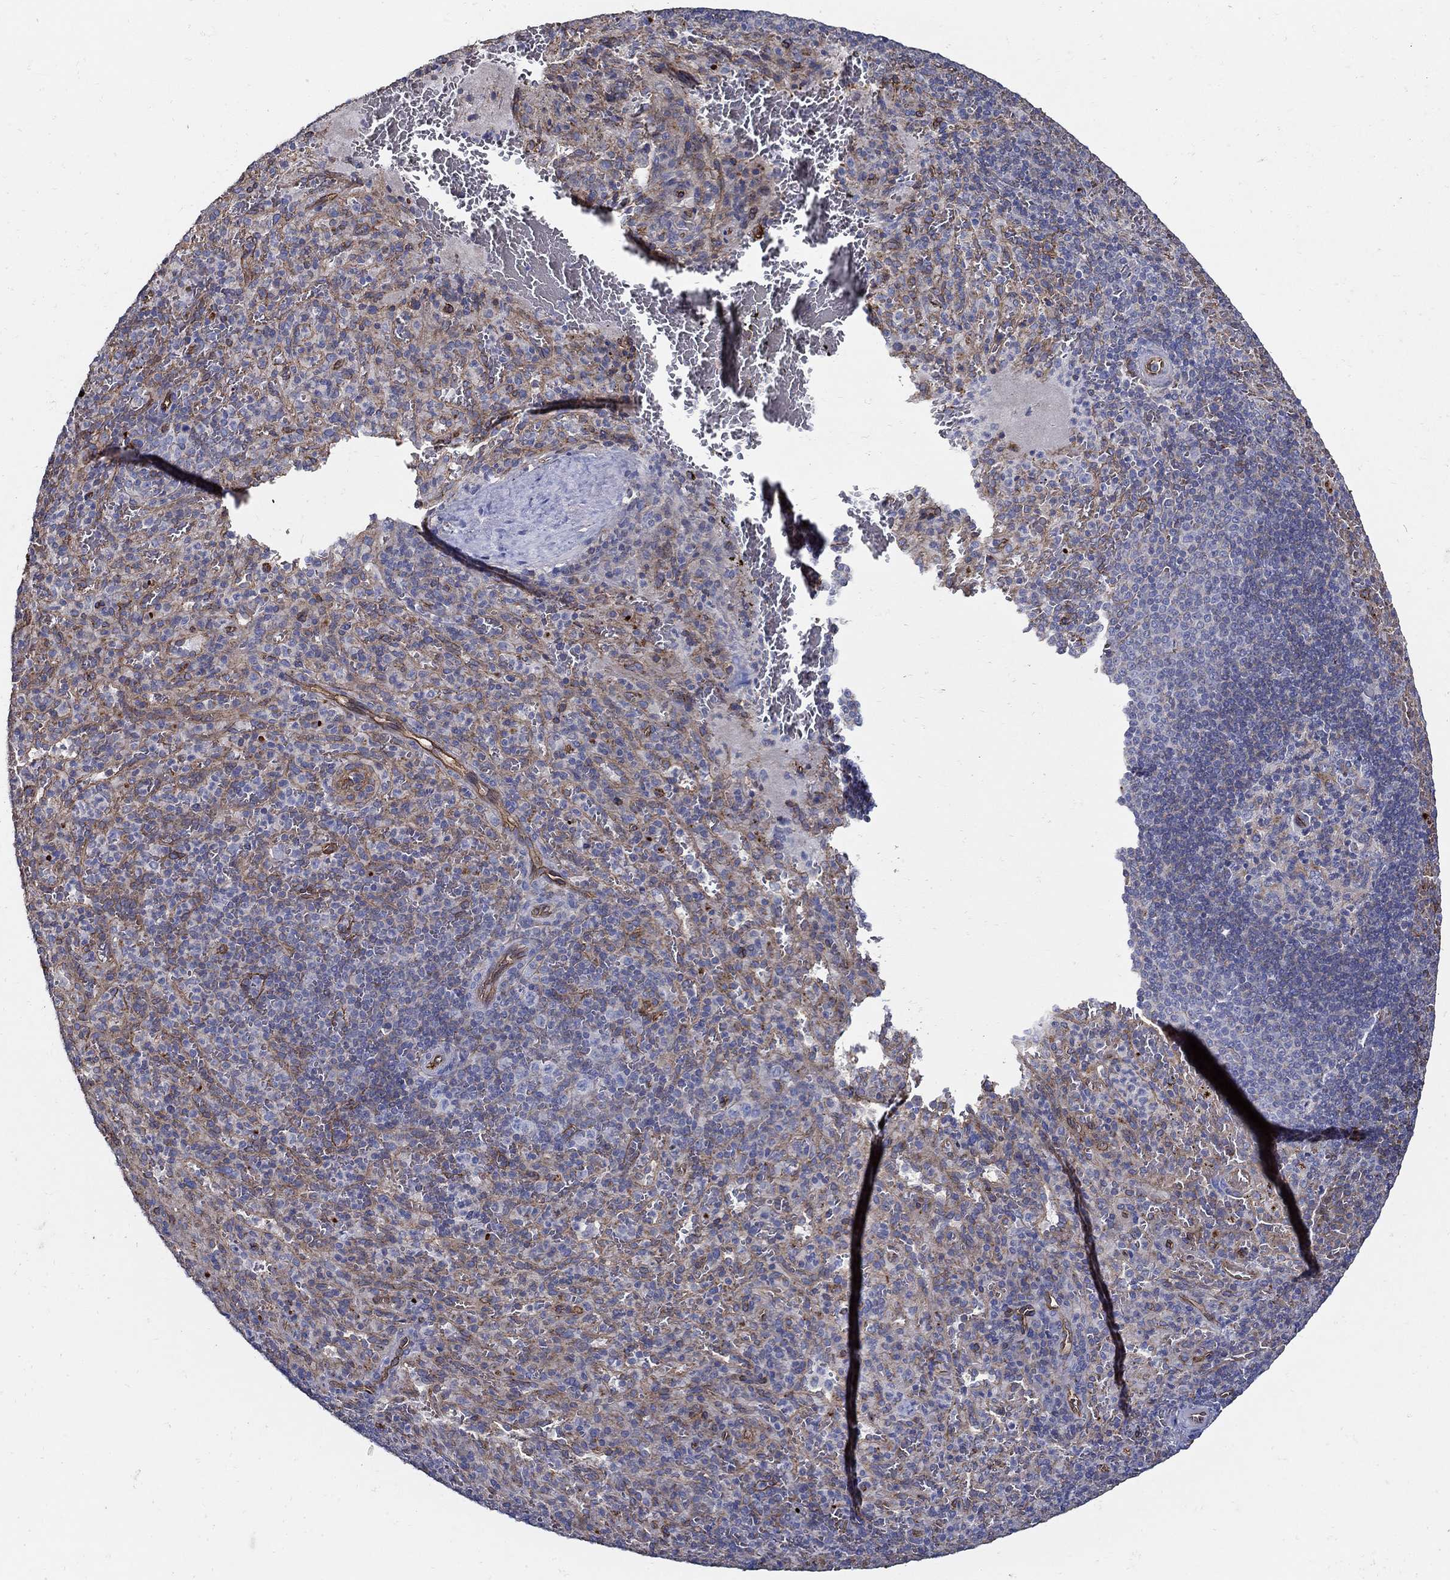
{"staining": {"intensity": "strong", "quantity": "<25%", "location": "cytoplasmic/membranous"}, "tissue": "spleen", "cell_type": "Cells in red pulp", "image_type": "normal", "snomed": [{"axis": "morphology", "description": "Normal tissue, NOS"}, {"axis": "topography", "description": "Spleen"}], "caption": "Spleen was stained to show a protein in brown. There is medium levels of strong cytoplasmic/membranous expression in approximately <25% of cells in red pulp.", "gene": "APBB3", "patient": {"sex": "male", "age": 57}}